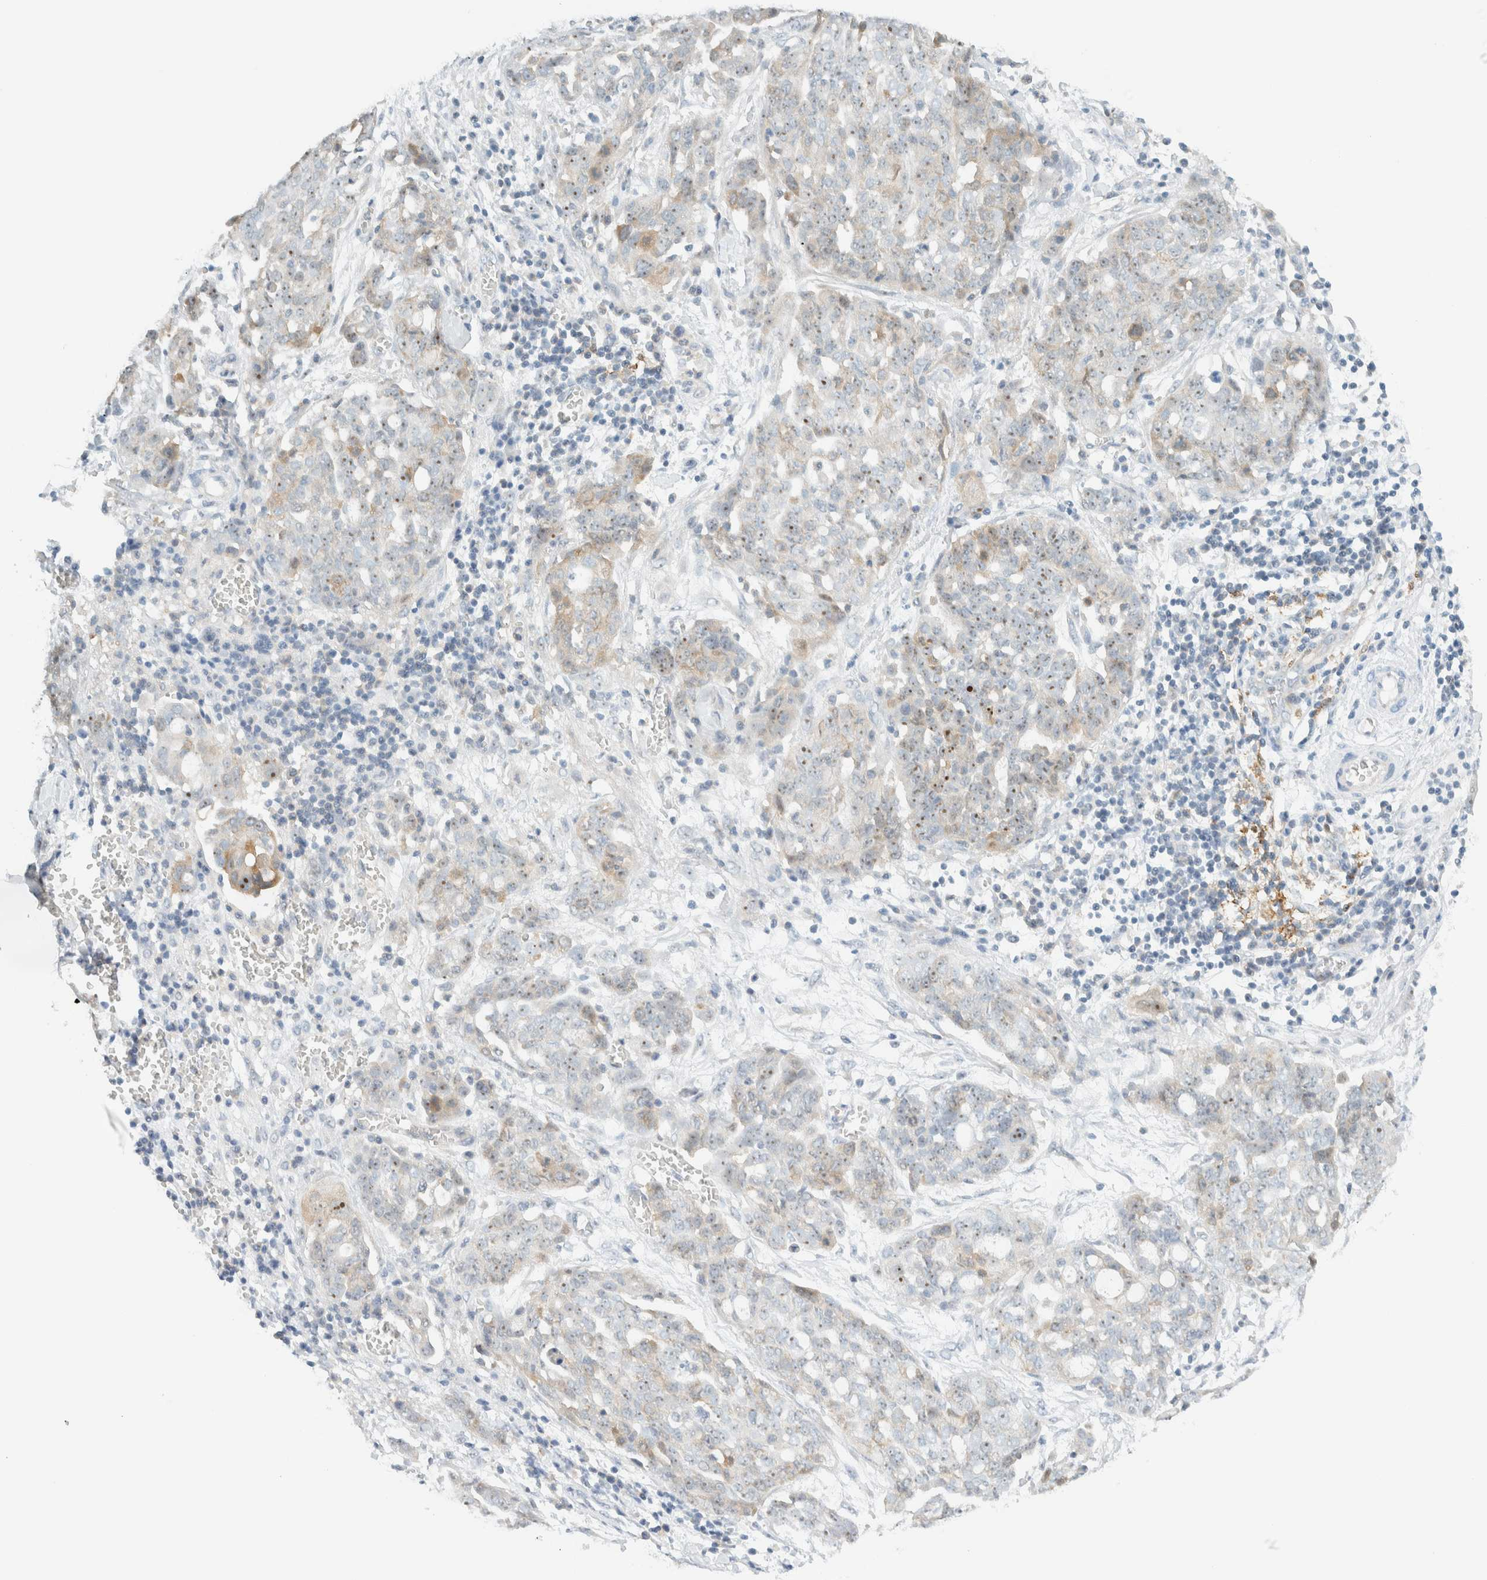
{"staining": {"intensity": "moderate", "quantity": "25%-75%", "location": "nuclear"}, "tissue": "ovarian cancer", "cell_type": "Tumor cells", "image_type": "cancer", "snomed": [{"axis": "morphology", "description": "Cystadenocarcinoma, serous, NOS"}, {"axis": "topography", "description": "Soft tissue"}, {"axis": "topography", "description": "Ovary"}], "caption": "Immunohistochemistry image of human ovarian cancer (serous cystadenocarcinoma) stained for a protein (brown), which demonstrates medium levels of moderate nuclear expression in about 25%-75% of tumor cells.", "gene": "NDE1", "patient": {"sex": "female", "age": 57}}